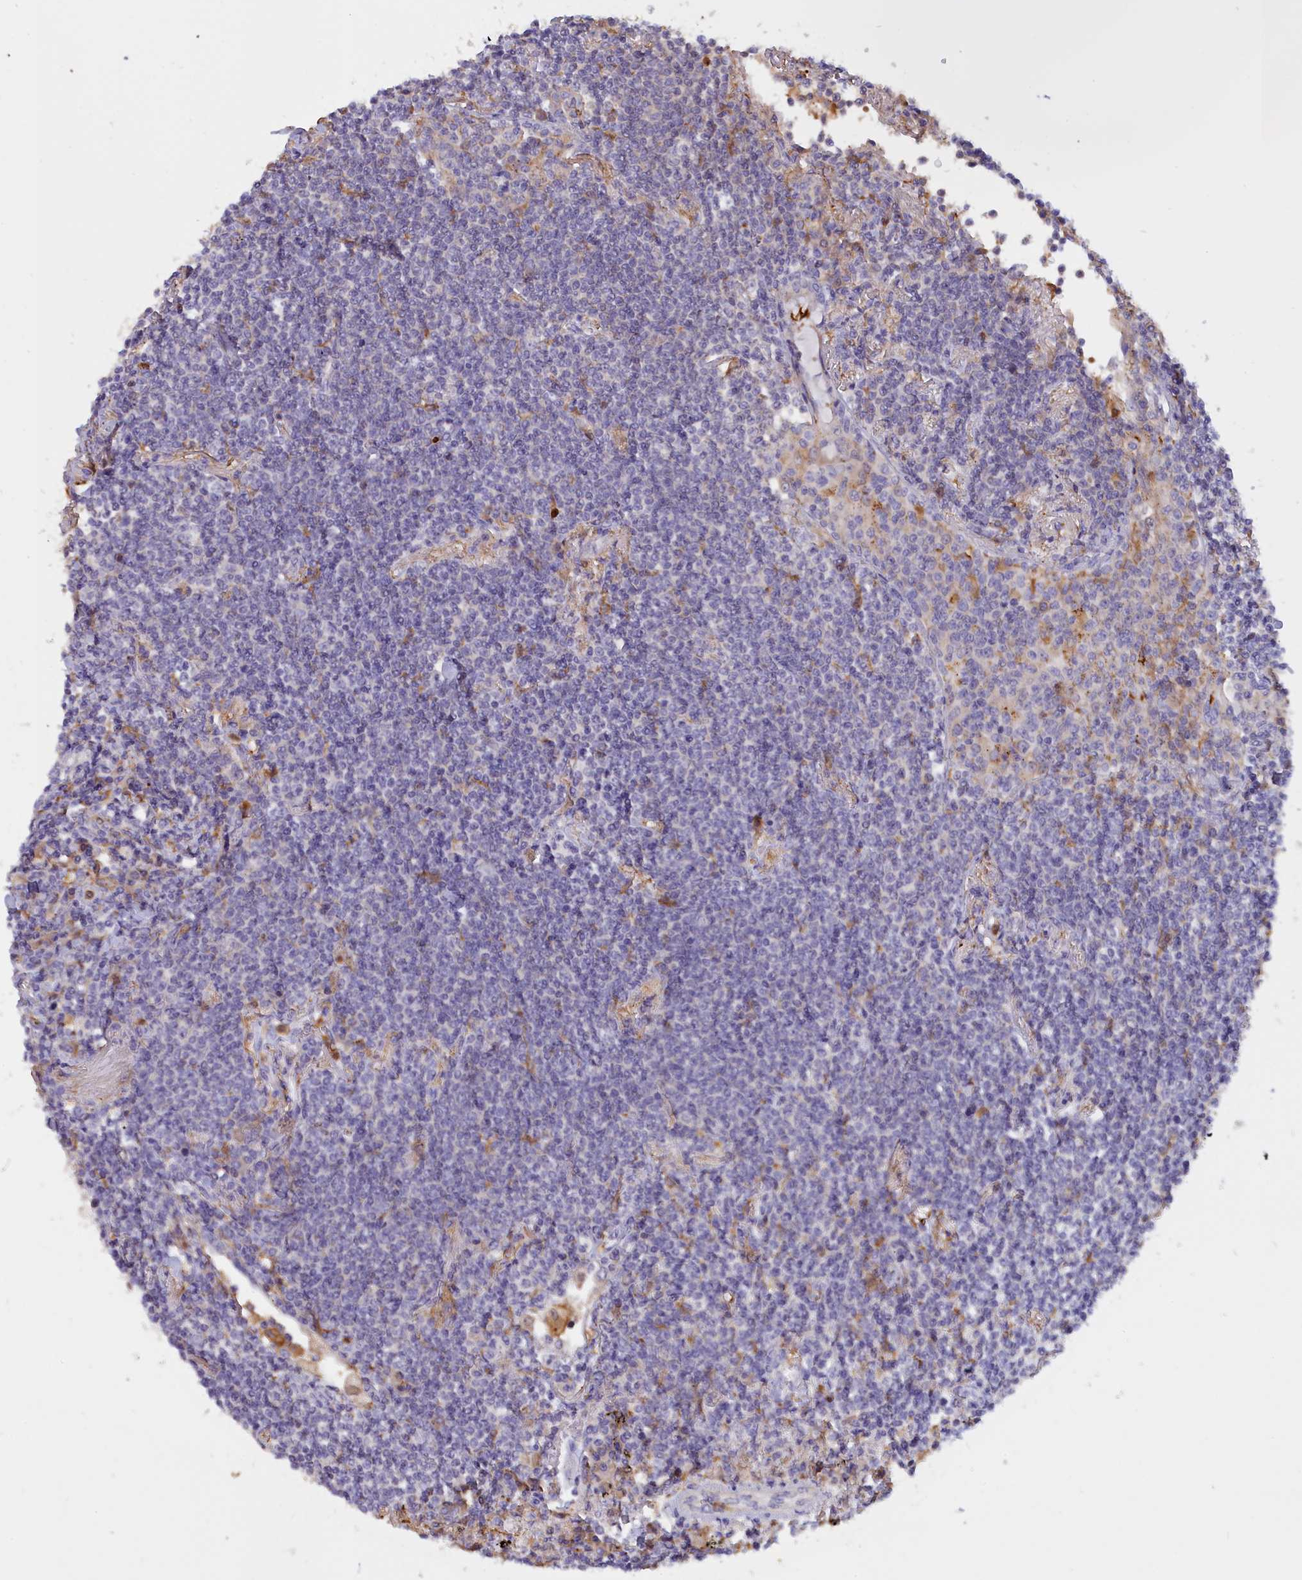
{"staining": {"intensity": "negative", "quantity": "none", "location": "none"}, "tissue": "lymphoma", "cell_type": "Tumor cells", "image_type": "cancer", "snomed": [{"axis": "morphology", "description": "Malignant lymphoma, non-Hodgkin's type, Low grade"}, {"axis": "topography", "description": "Lung"}], "caption": "This is an IHC histopathology image of human low-grade malignant lymphoma, non-Hodgkin's type. There is no positivity in tumor cells.", "gene": "FAM149B1", "patient": {"sex": "female", "age": 71}}